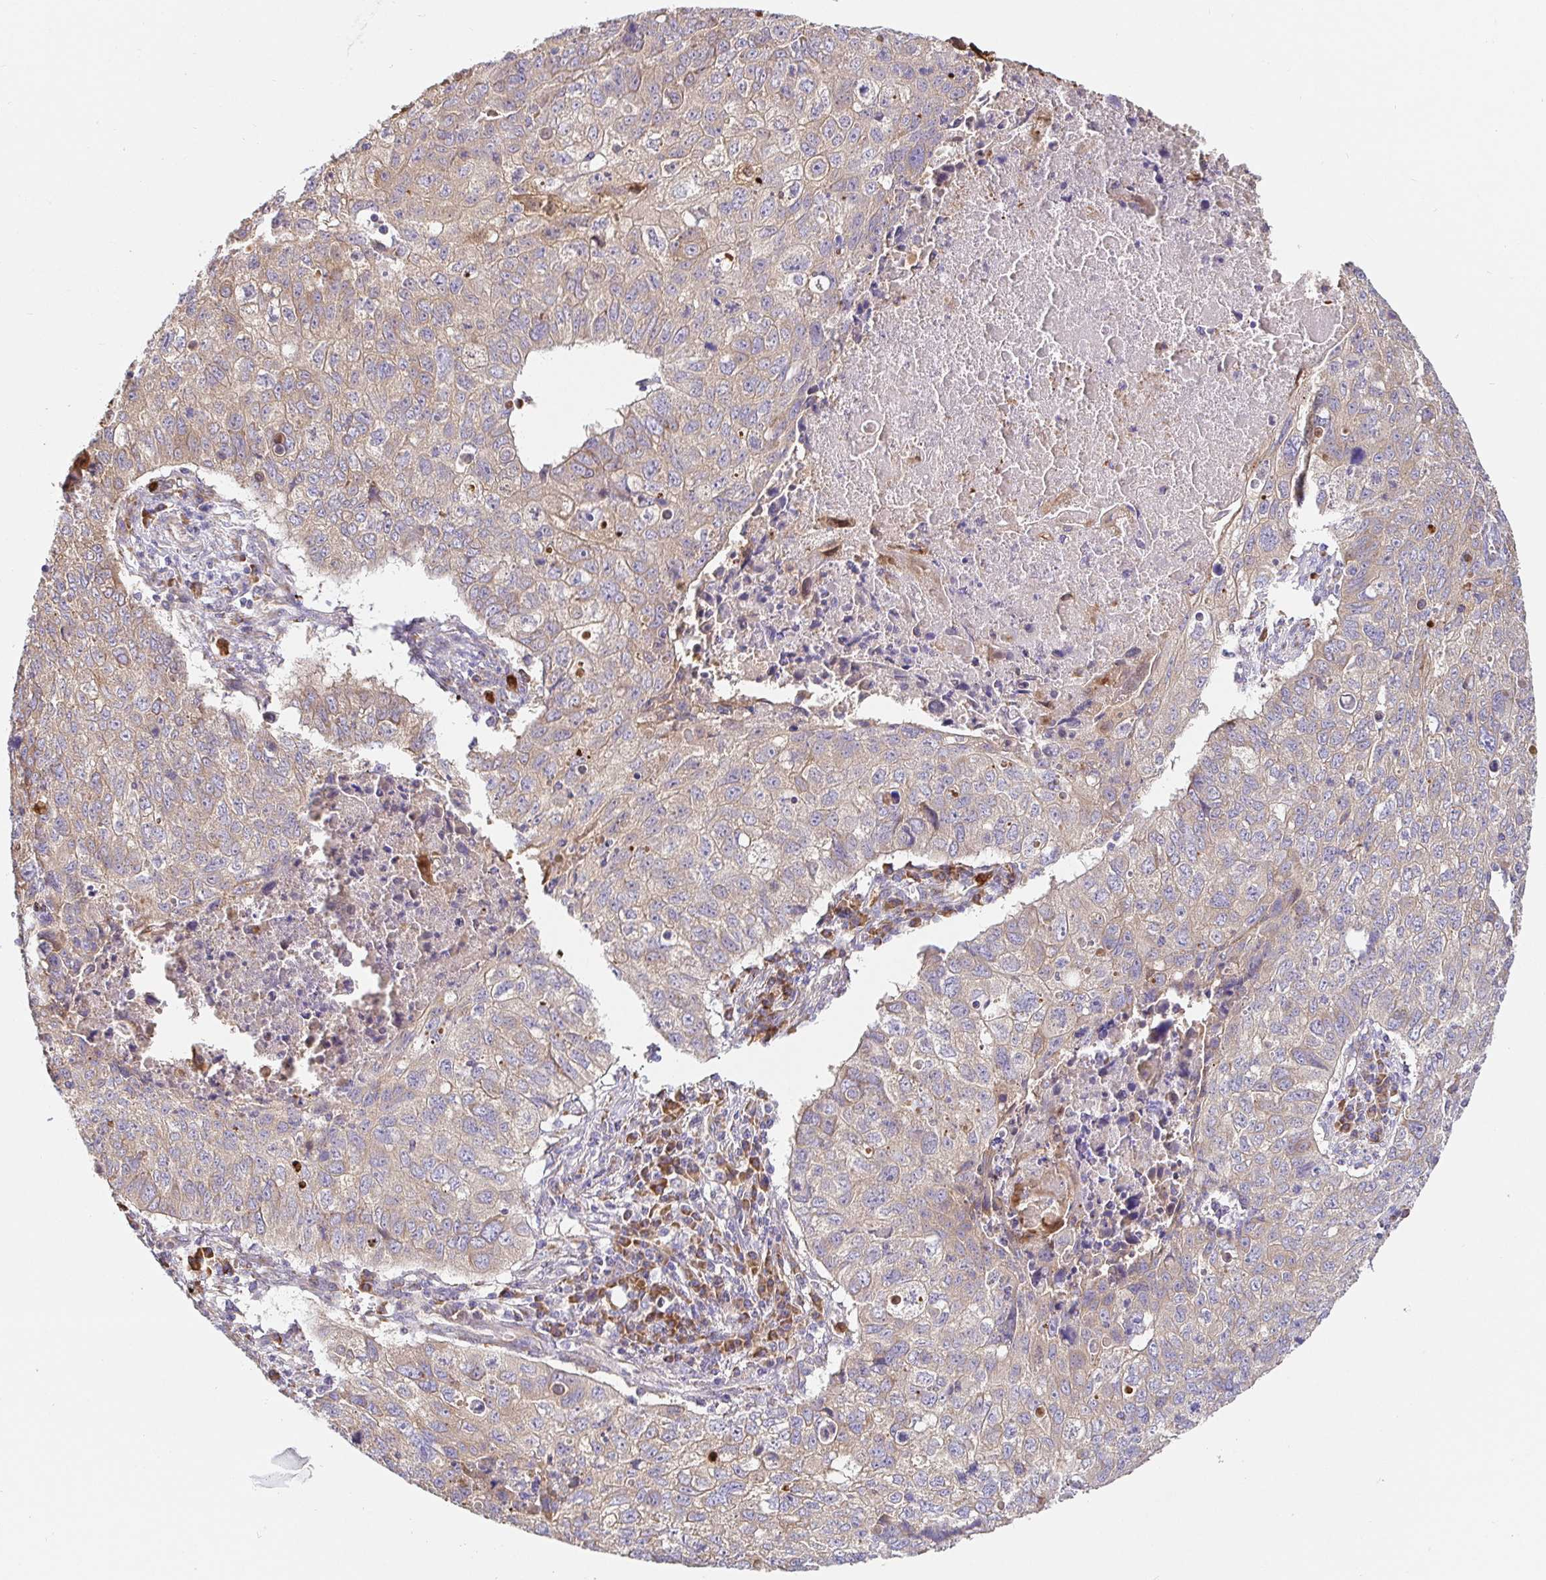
{"staining": {"intensity": "weak", "quantity": "25%-75%", "location": "cytoplasmic/membranous"}, "tissue": "lung cancer", "cell_type": "Tumor cells", "image_type": "cancer", "snomed": [{"axis": "morphology", "description": "Normal morphology"}, {"axis": "morphology", "description": "Aneuploidy"}, {"axis": "morphology", "description": "Squamous cell carcinoma, NOS"}, {"axis": "topography", "description": "Lymph node"}, {"axis": "topography", "description": "Lung"}], "caption": "A high-resolution image shows immunohistochemistry (IHC) staining of squamous cell carcinoma (lung), which exhibits weak cytoplasmic/membranous staining in approximately 25%-75% of tumor cells.", "gene": "PDPK1", "patient": {"sex": "female", "age": 76}}